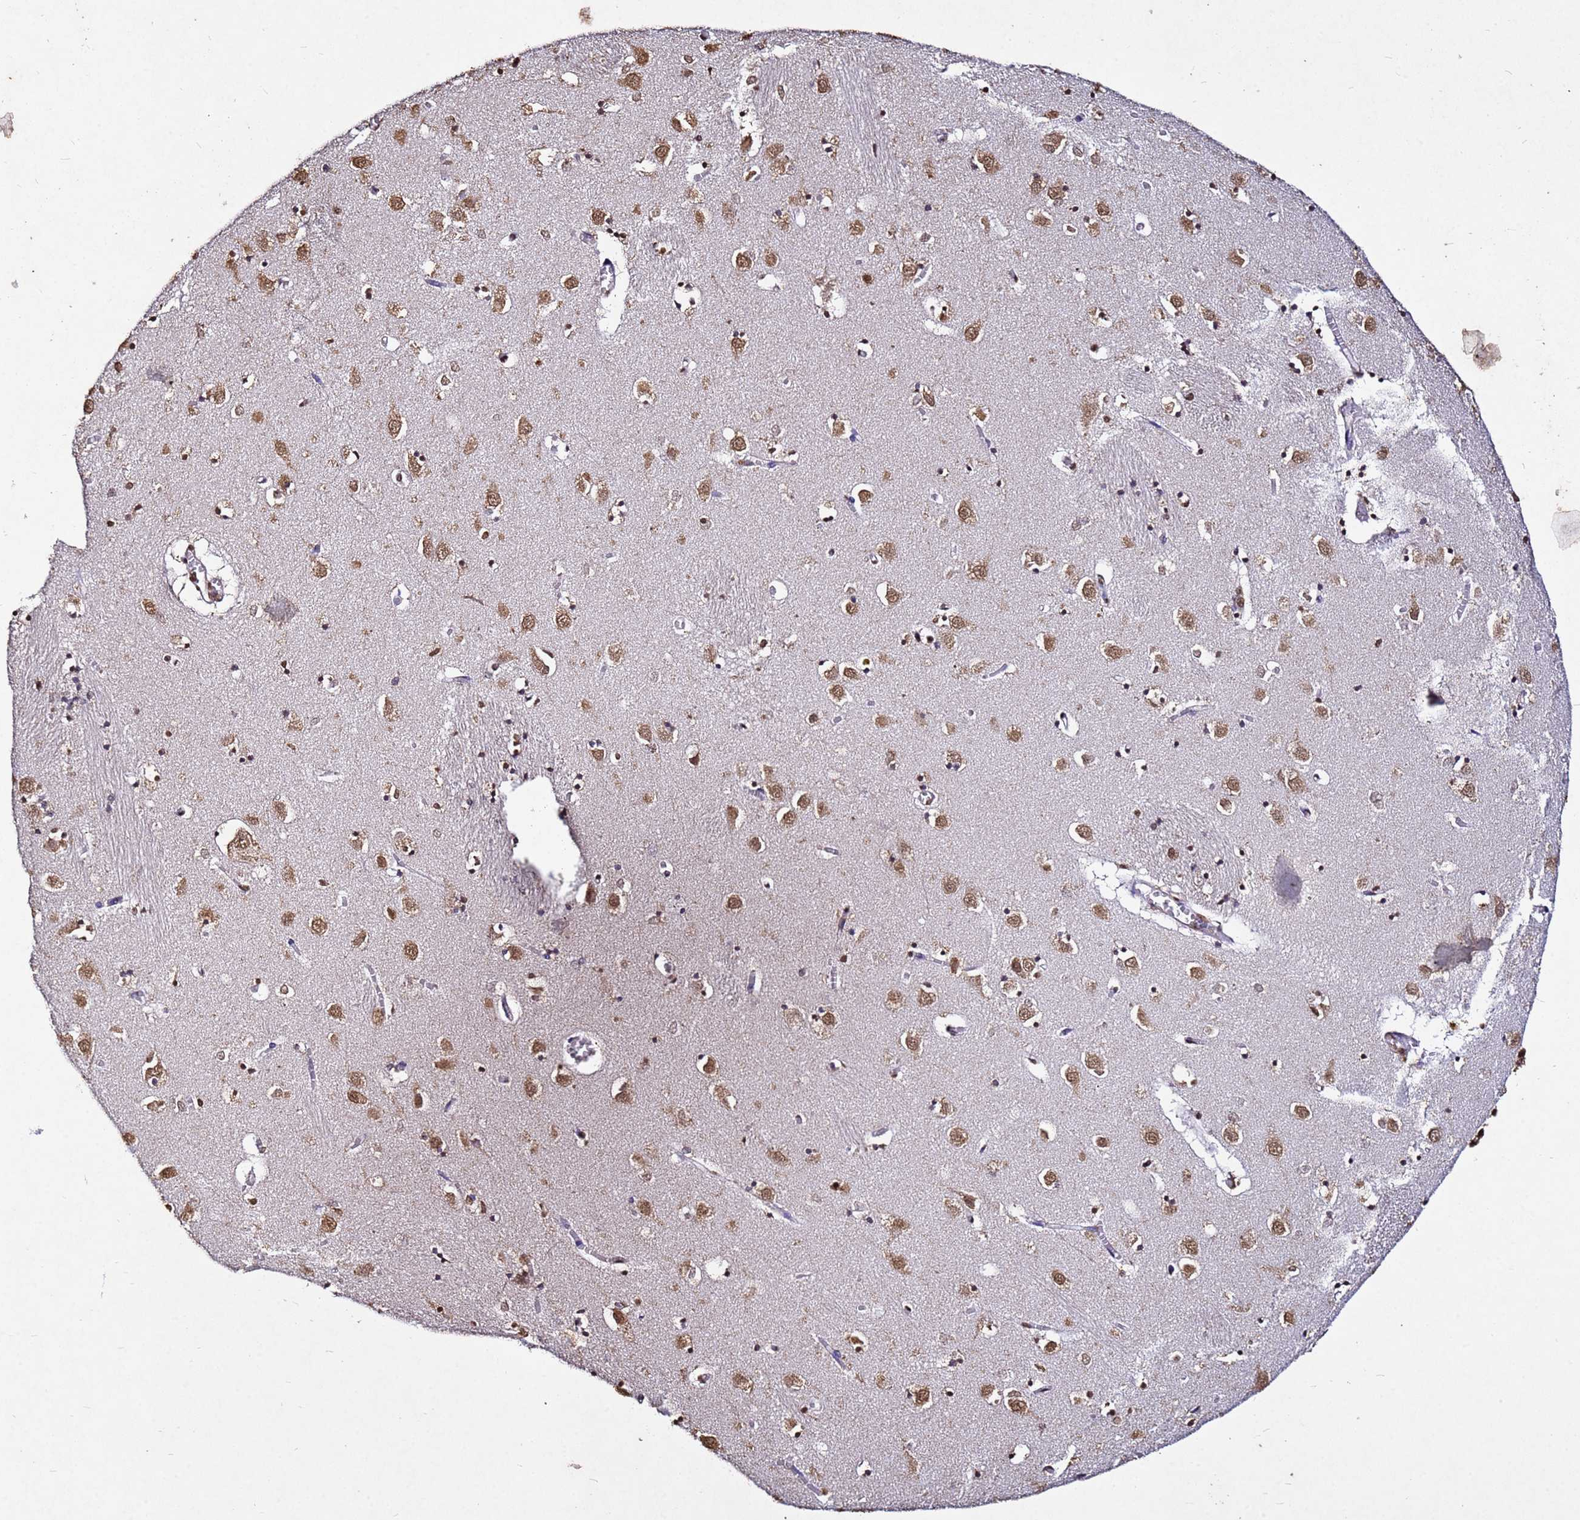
{"staining": {"intensity": "moderate", "quantity": ">75%", "location": "nuclear"}, "tissue": "caudate", "cell_type": "Glial cells", "image_type": "normal", "snomed": [{"axis": "morphology", "description": "Normal tissue, NOS"}, {"axis": "topography", "description": "Lateral ventricle wall"}], "caption": "Protein analysis of normal caudate displays moderate nuclear staining in approximately >75% of glial cells.", "gene": "MYOCD", "patient": {"sex": "male", "age": 70}}